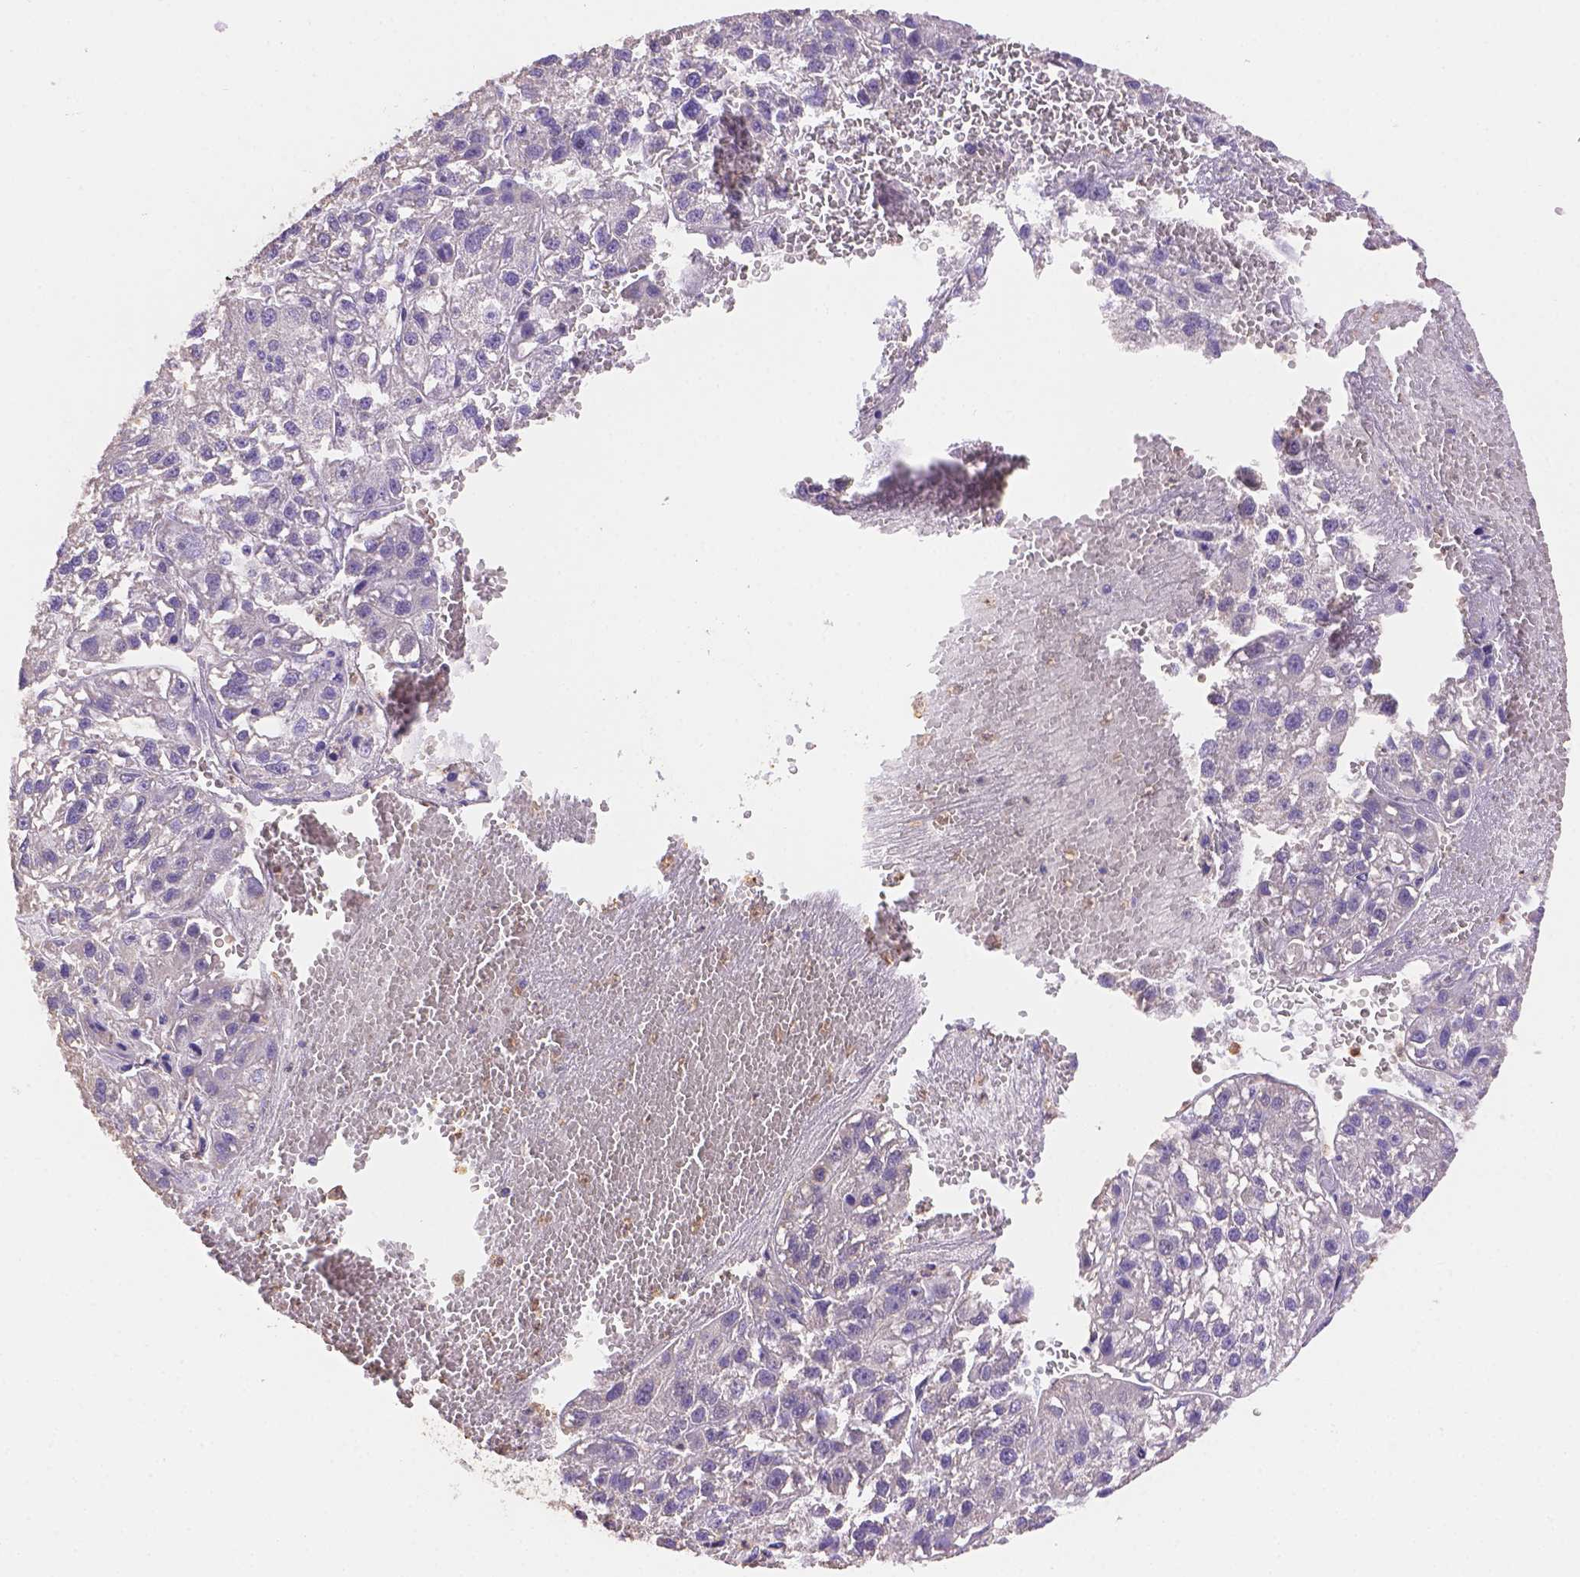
{"staining": {"intensity": "negative", "quantity": "none", "location": "none"}, "tissue": "liver cancer", "cell_type": "Tumor cells", "image_type": "cancer", "snomed": [{"axis": "morphology", "description": "Carcinoma, Hepatocellular, NOS"}, {"axis": "topography", "description": "Liver"}], "caption": "A photomicrograph of hepatocellular carcinoma (liver) stained for a protein exhibits no brown staining in tumor cells.", "gene": "NXPE2", "patient": {"sex": "female", "age": 70}}